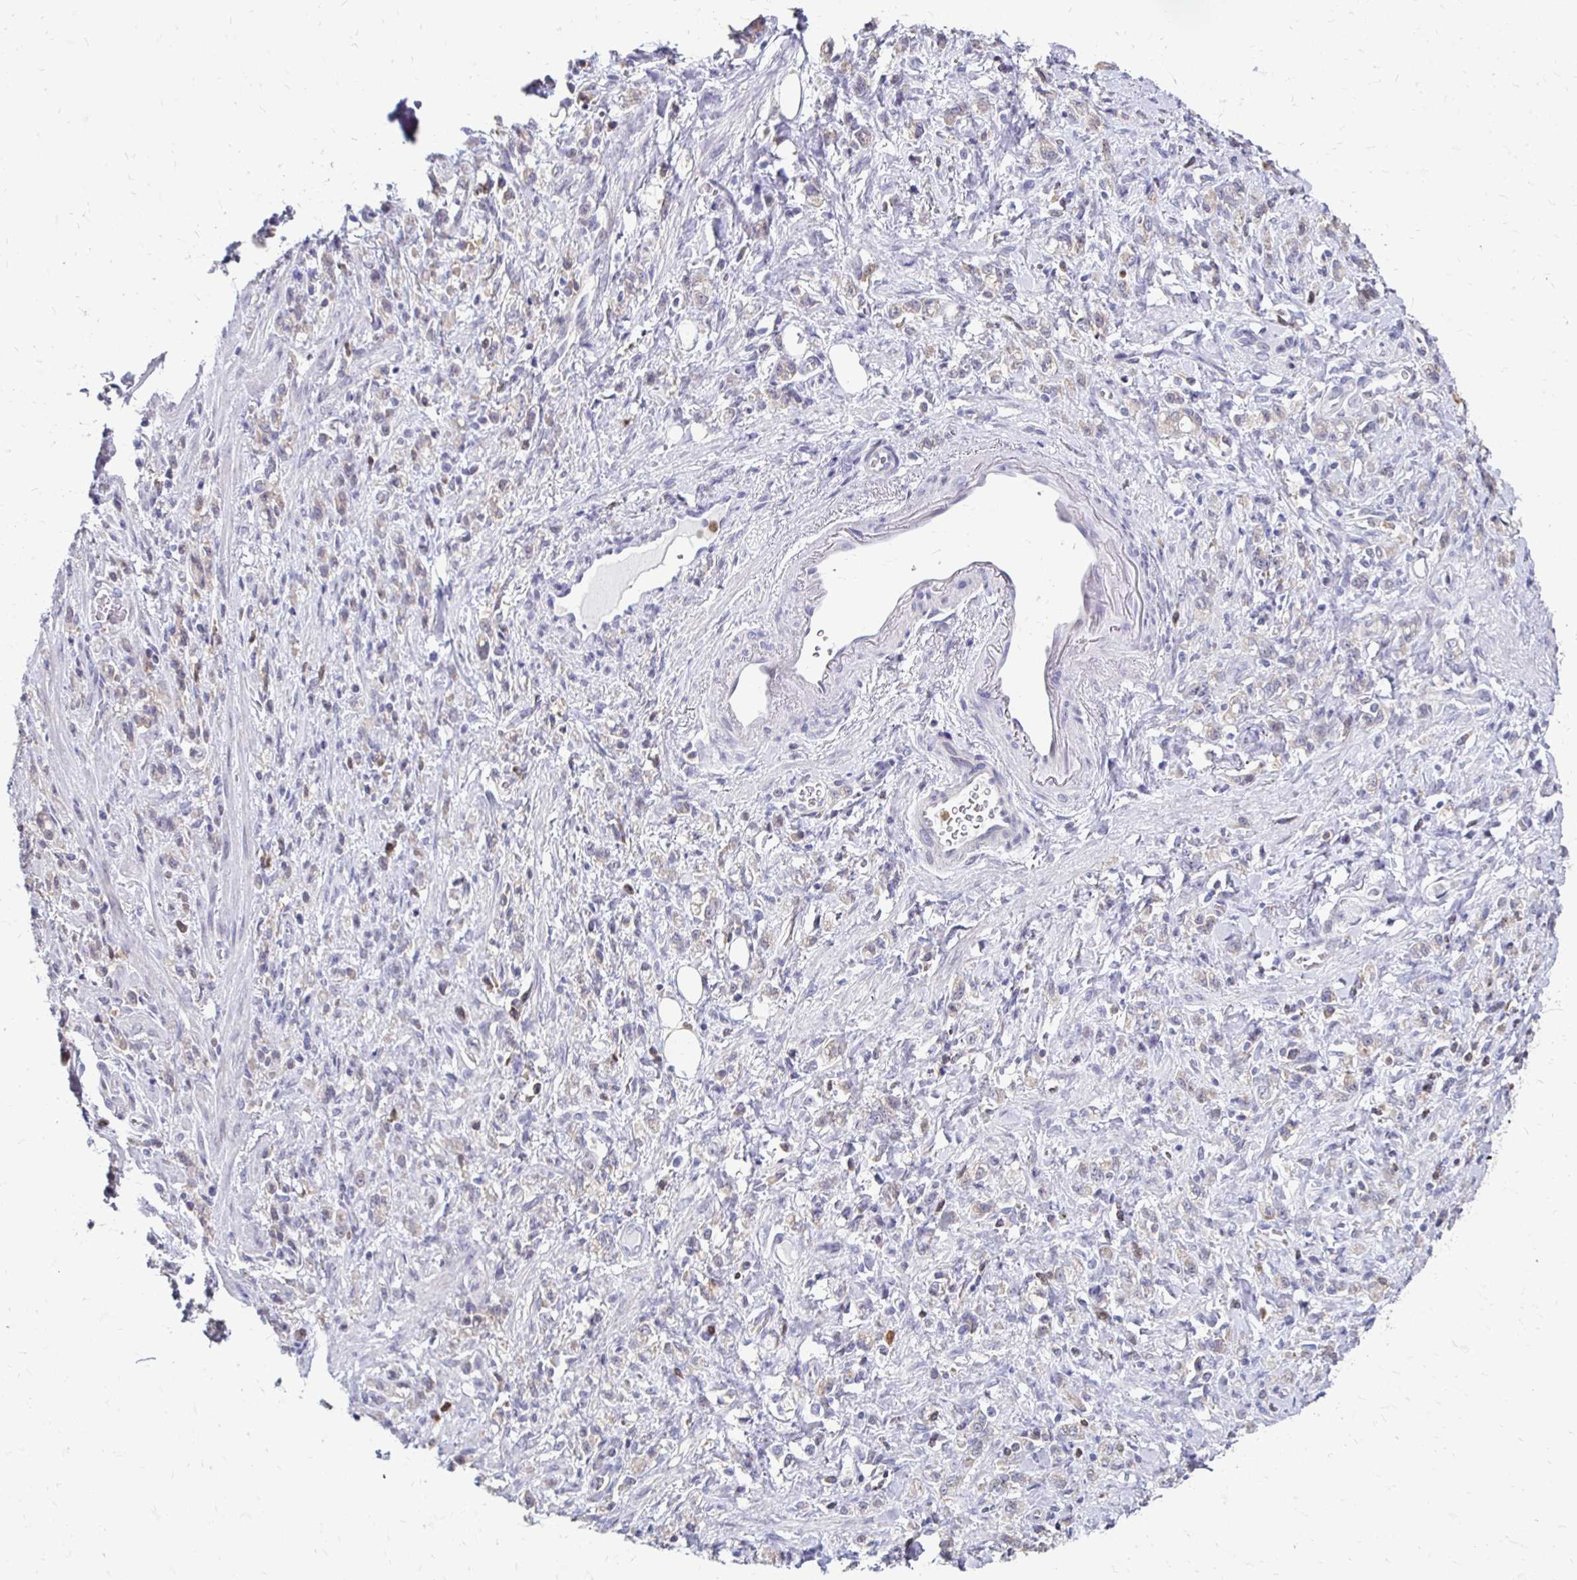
{"staining": {"intensity": "weak", "quantity": "<25%", "location": "cytoplasmic/membranous"}, "tissue": "stomach cancer", "cell_type": "Tumor cells", "image_type": "cancer", "snomed": [{"axis": "morphology", "description": "Adenocarcinoma, NOS"}, {"axis": "topography", "description": "Stomach"}], "caption": "Micrograph shows no significant protein positivity in tumor cells of stomach adenocarcinoma.", "gene": "PADI2", "patient": {"sex": "male", "age": 77}}